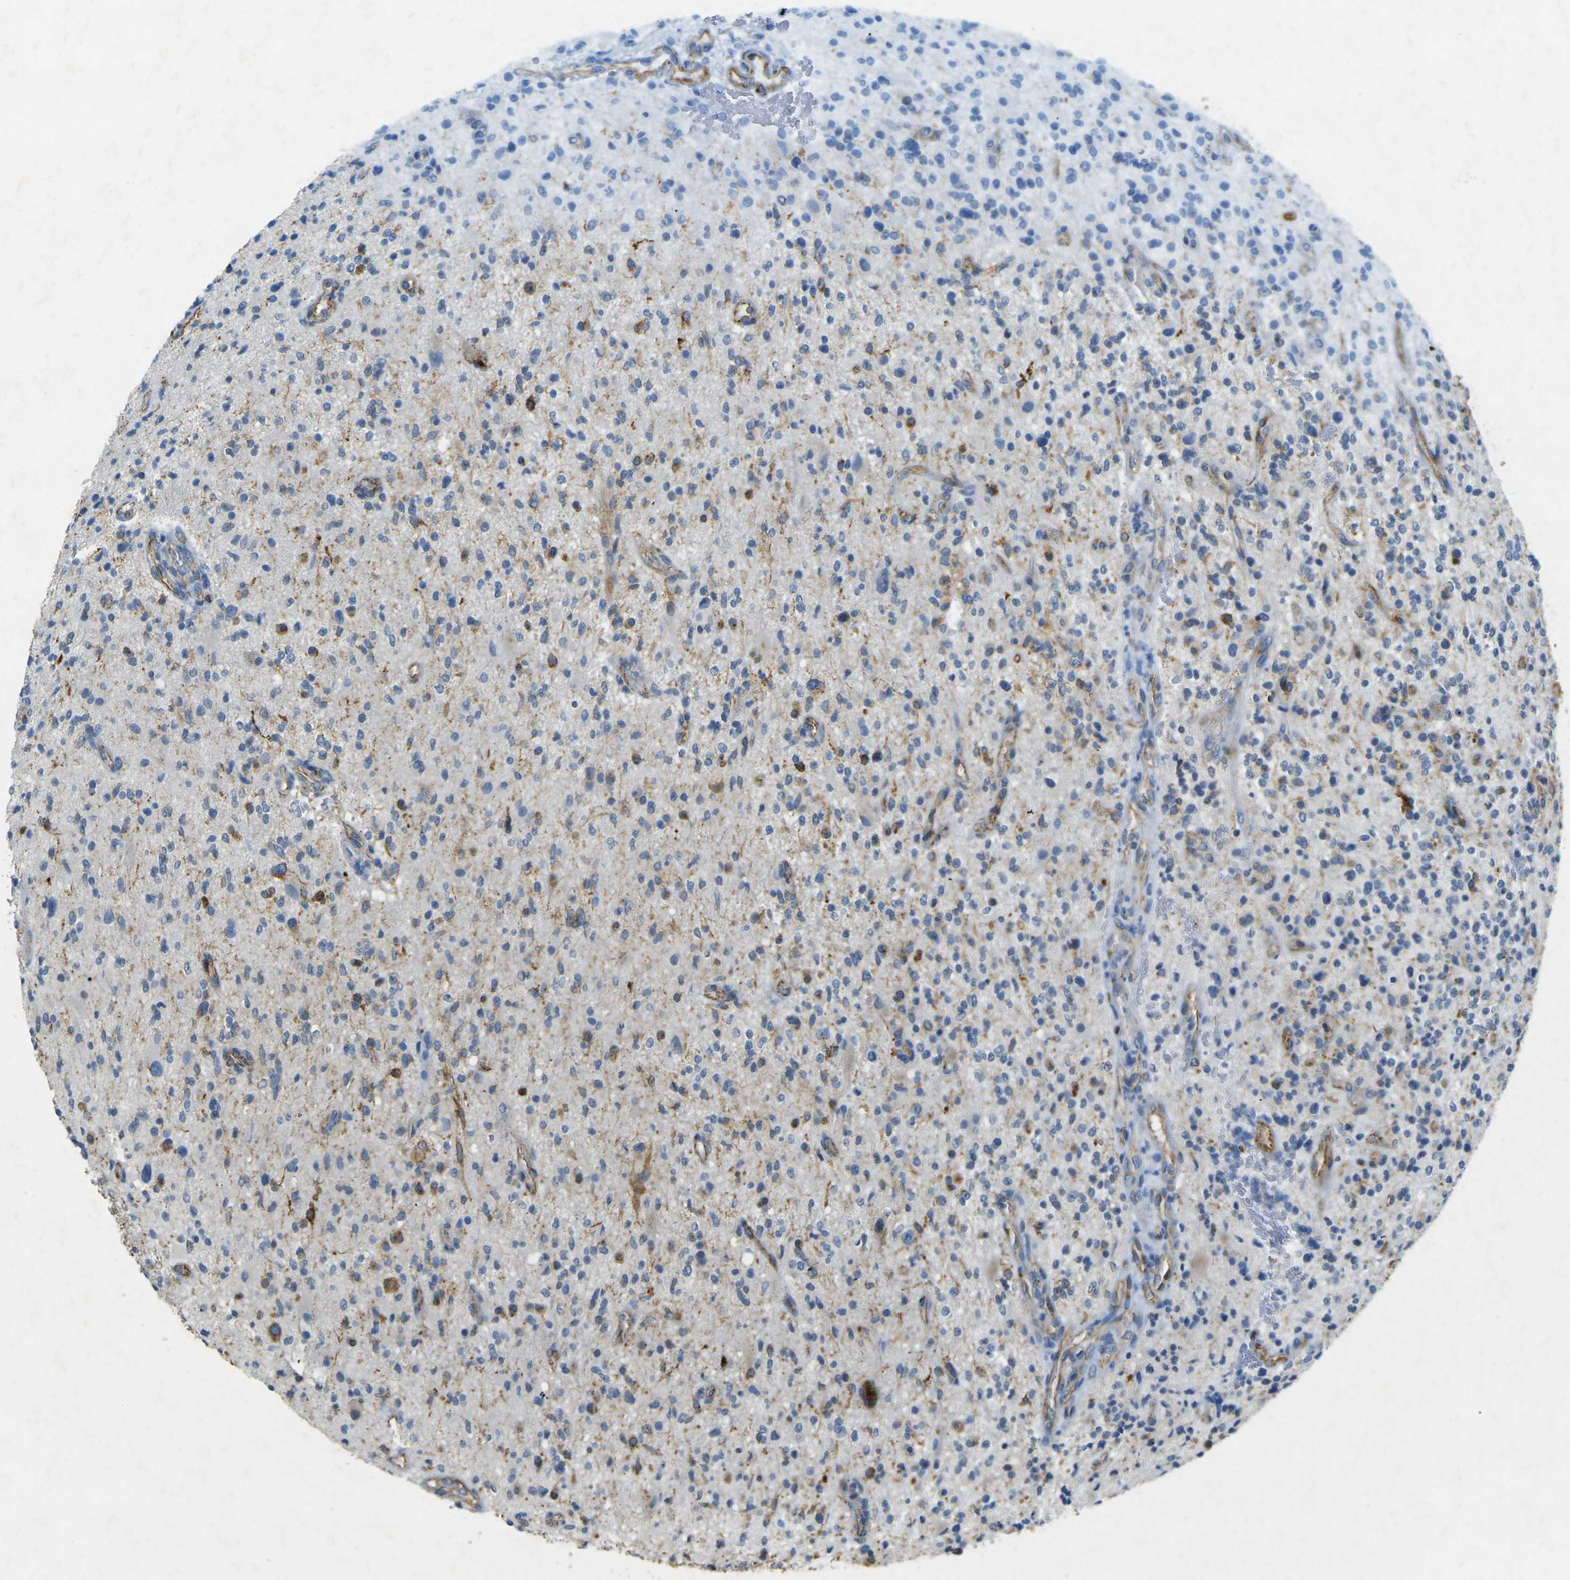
{"staining": {"intensity": "moderate", "quantity": "25%-75%", "location": "cytoplasmic/membranous"}, "tissue": "glioma", "cell_type": "Tumor cells", "image_type": "cancer", "snomed": [{"axis": "morphology", "description": "Glioma, malignant, High grade"}, {"axis": "topography", "description": "Brain"}], "caption": "Malignant high-grade glioma stained with DAB (3,3'-diaminobenzidine) immunohistochemistry displays medium levels of moderate cytoplasmic/membranous expression in about 25%-75% of tumor cells.", "gene": "SORT1", "patient": {"sex": "male", "age": 48}}